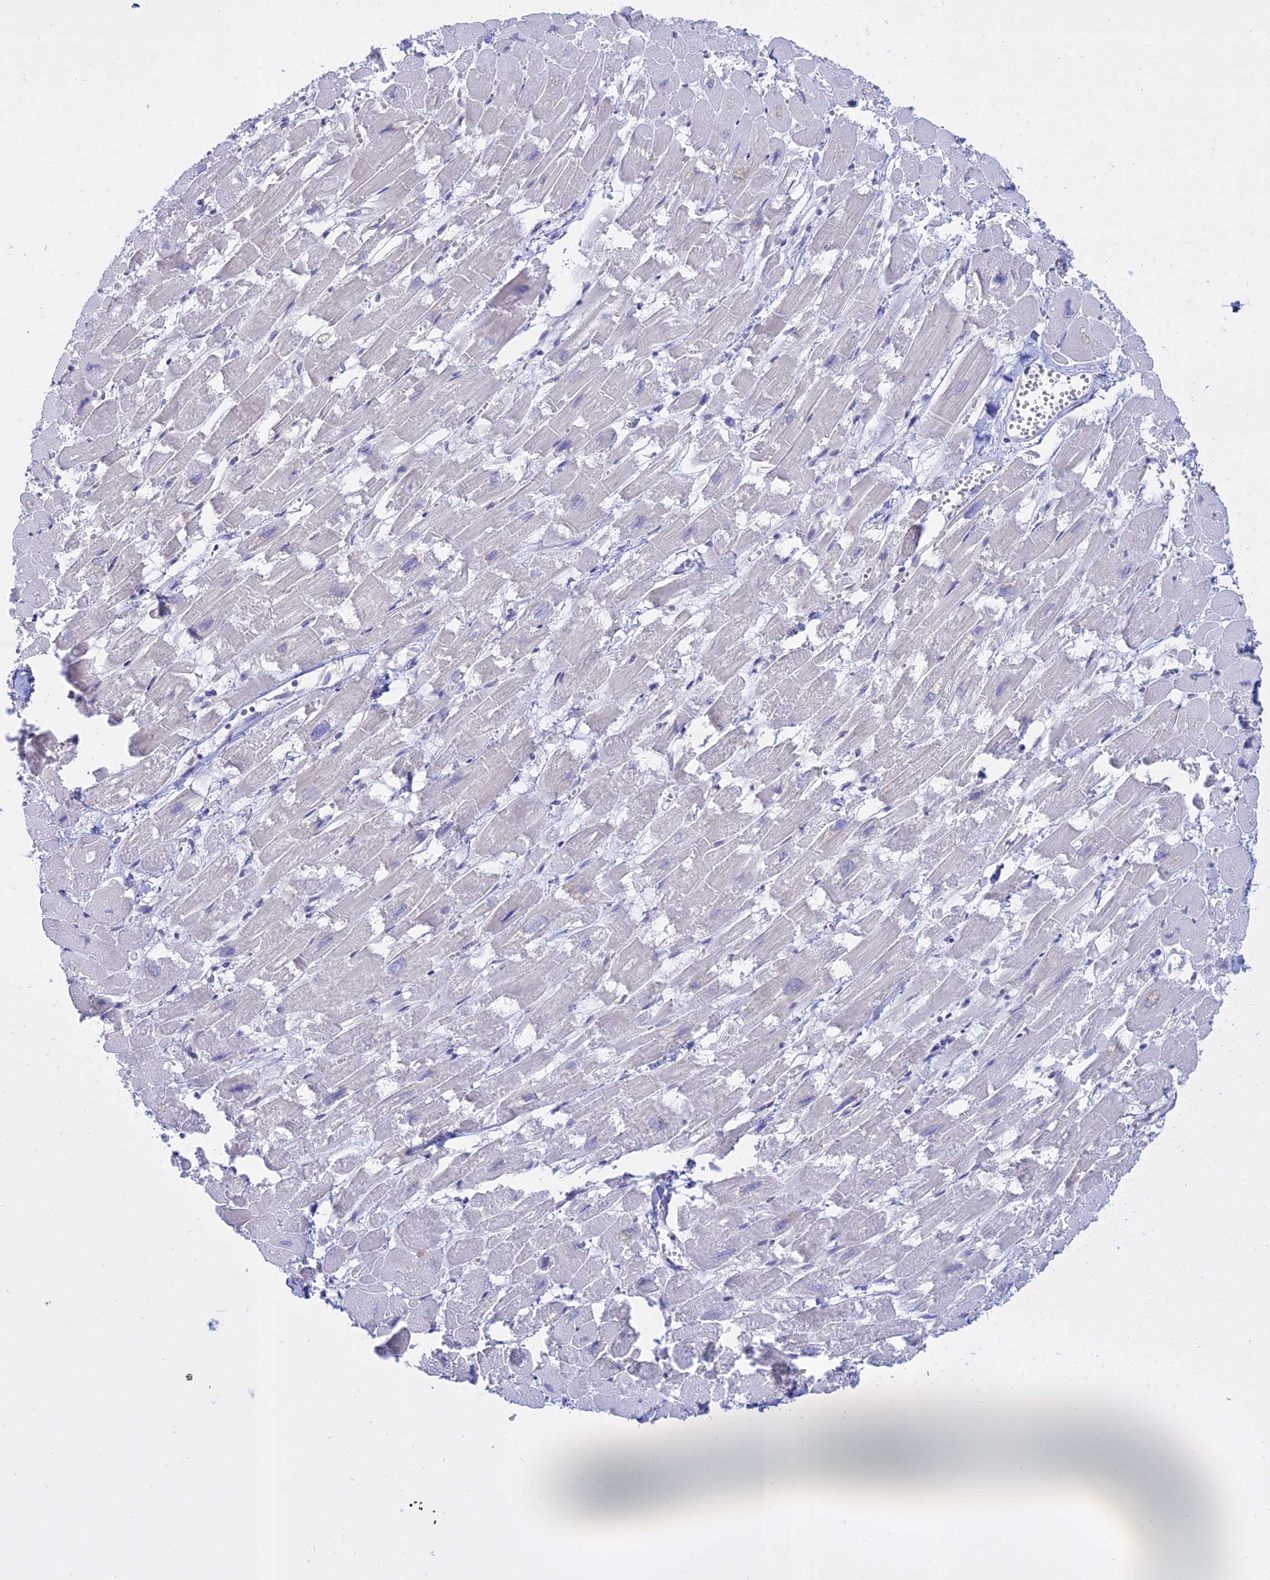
{"staining": {"intensity": "negative", "quantity": "none", "location": "none"}, "tissue": "heart muscle", "cell_type": "Cardiomyocytes", "image_type": "normal", "snomed": [{"axis": "morphology", "description": "Normal tissue, NOS"}, {"axis": "topography", "description": "Heart"}], "caption": "Photomicrograph shows no protein staining in cardiomyocytes of normal heart muscle. Nuclei are stained in blue.", "gene": "AHCYL1", "patient": {"sex": "male", "age": 54}}